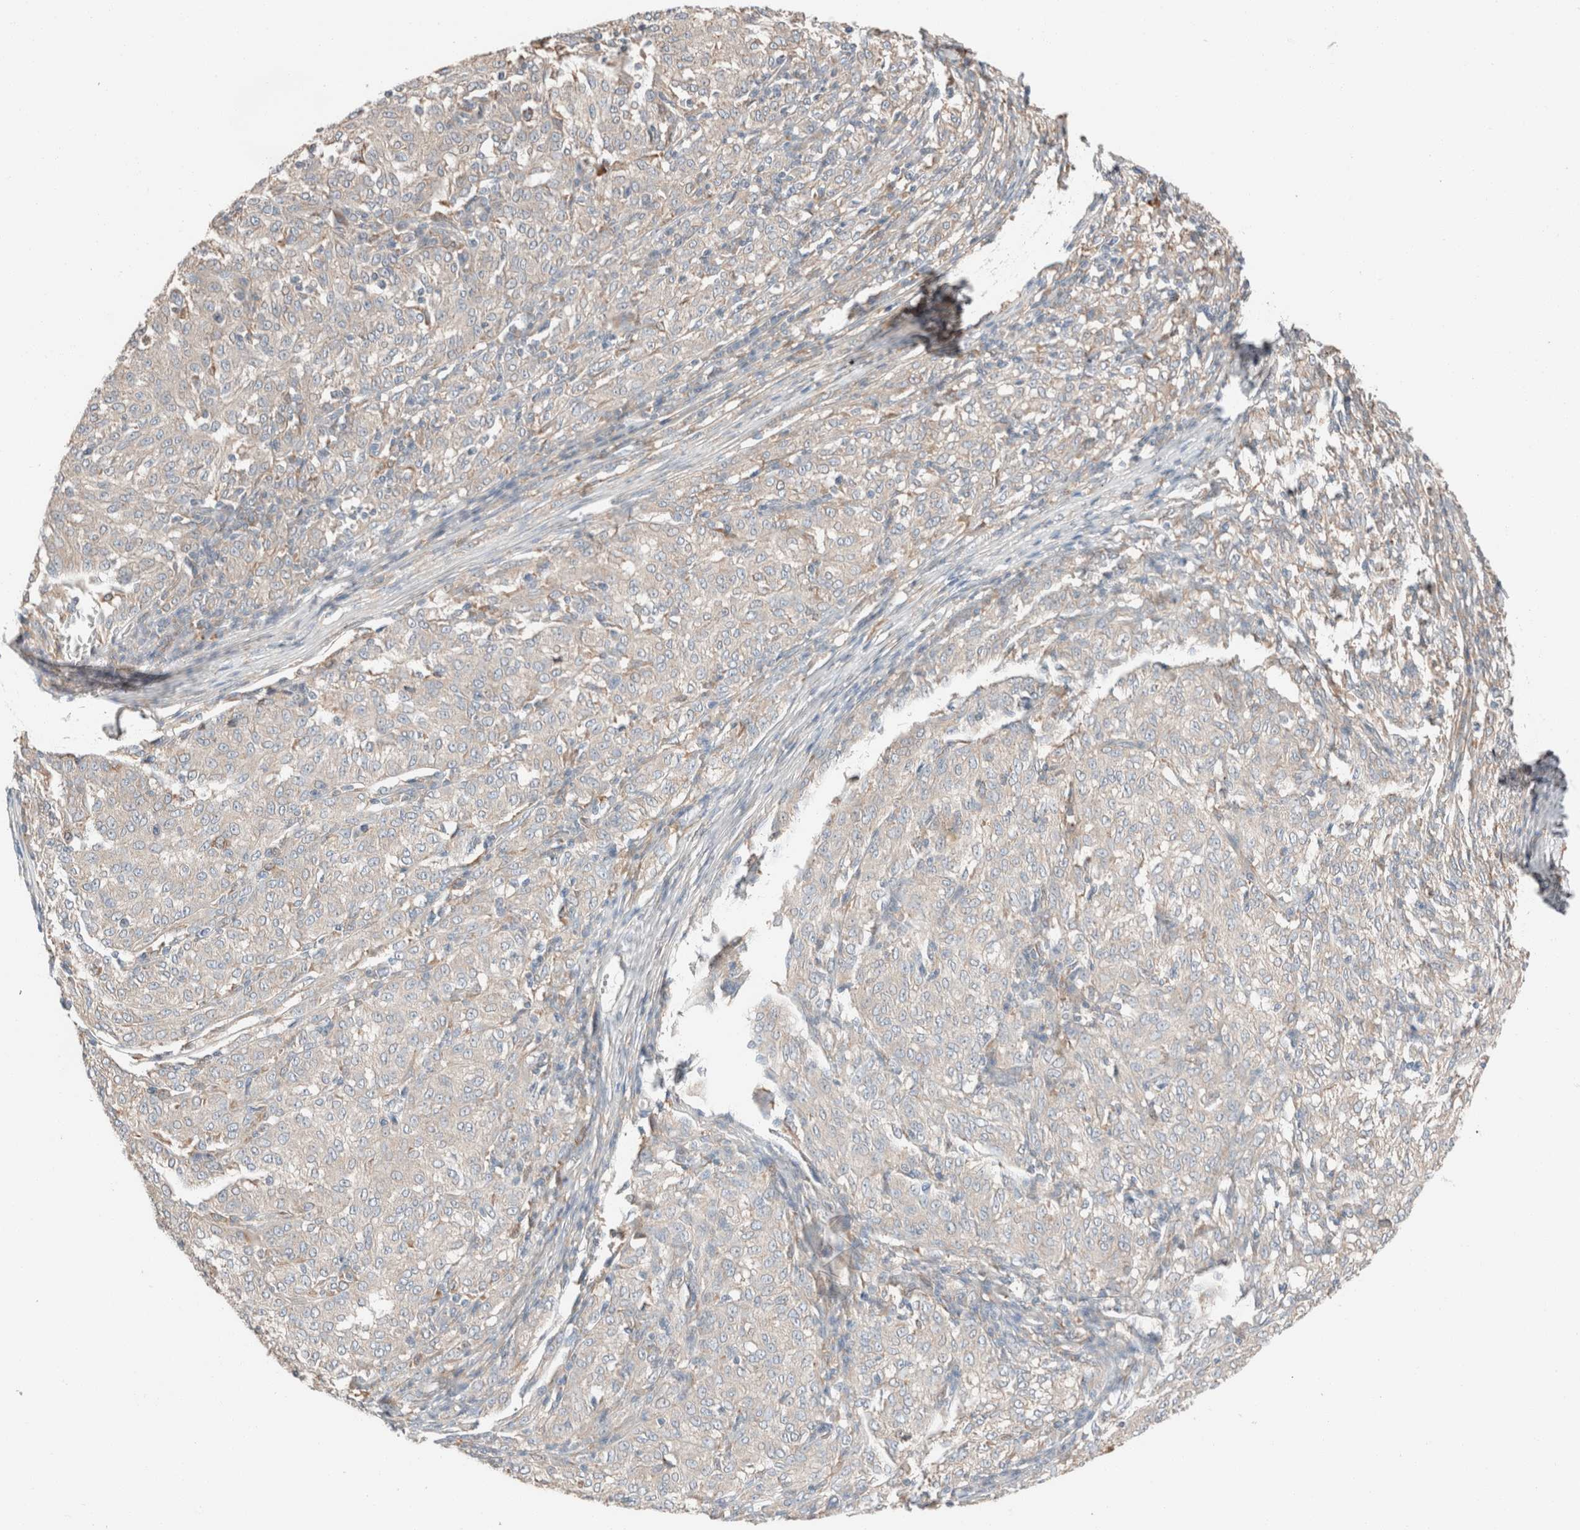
{"staining": {"intensity": "negative", "quantity": "none", "location": "none"}, "tissue": "melanoma", "cell_type": "Tumor cells", "image_type": "cancer", "snomed": [{"axis": "morphology", "description": "Malignant melanoma, NOS"}, {"axis": "topography", "description": "Skin"}], "caption": "High power microscopy photomicrograph of an IHC histopathology image of malignant melanoma, revealing no significant expression in tumor cells.", "gene": "PCM1", "patient": {"sex": "female", "age": 72}}